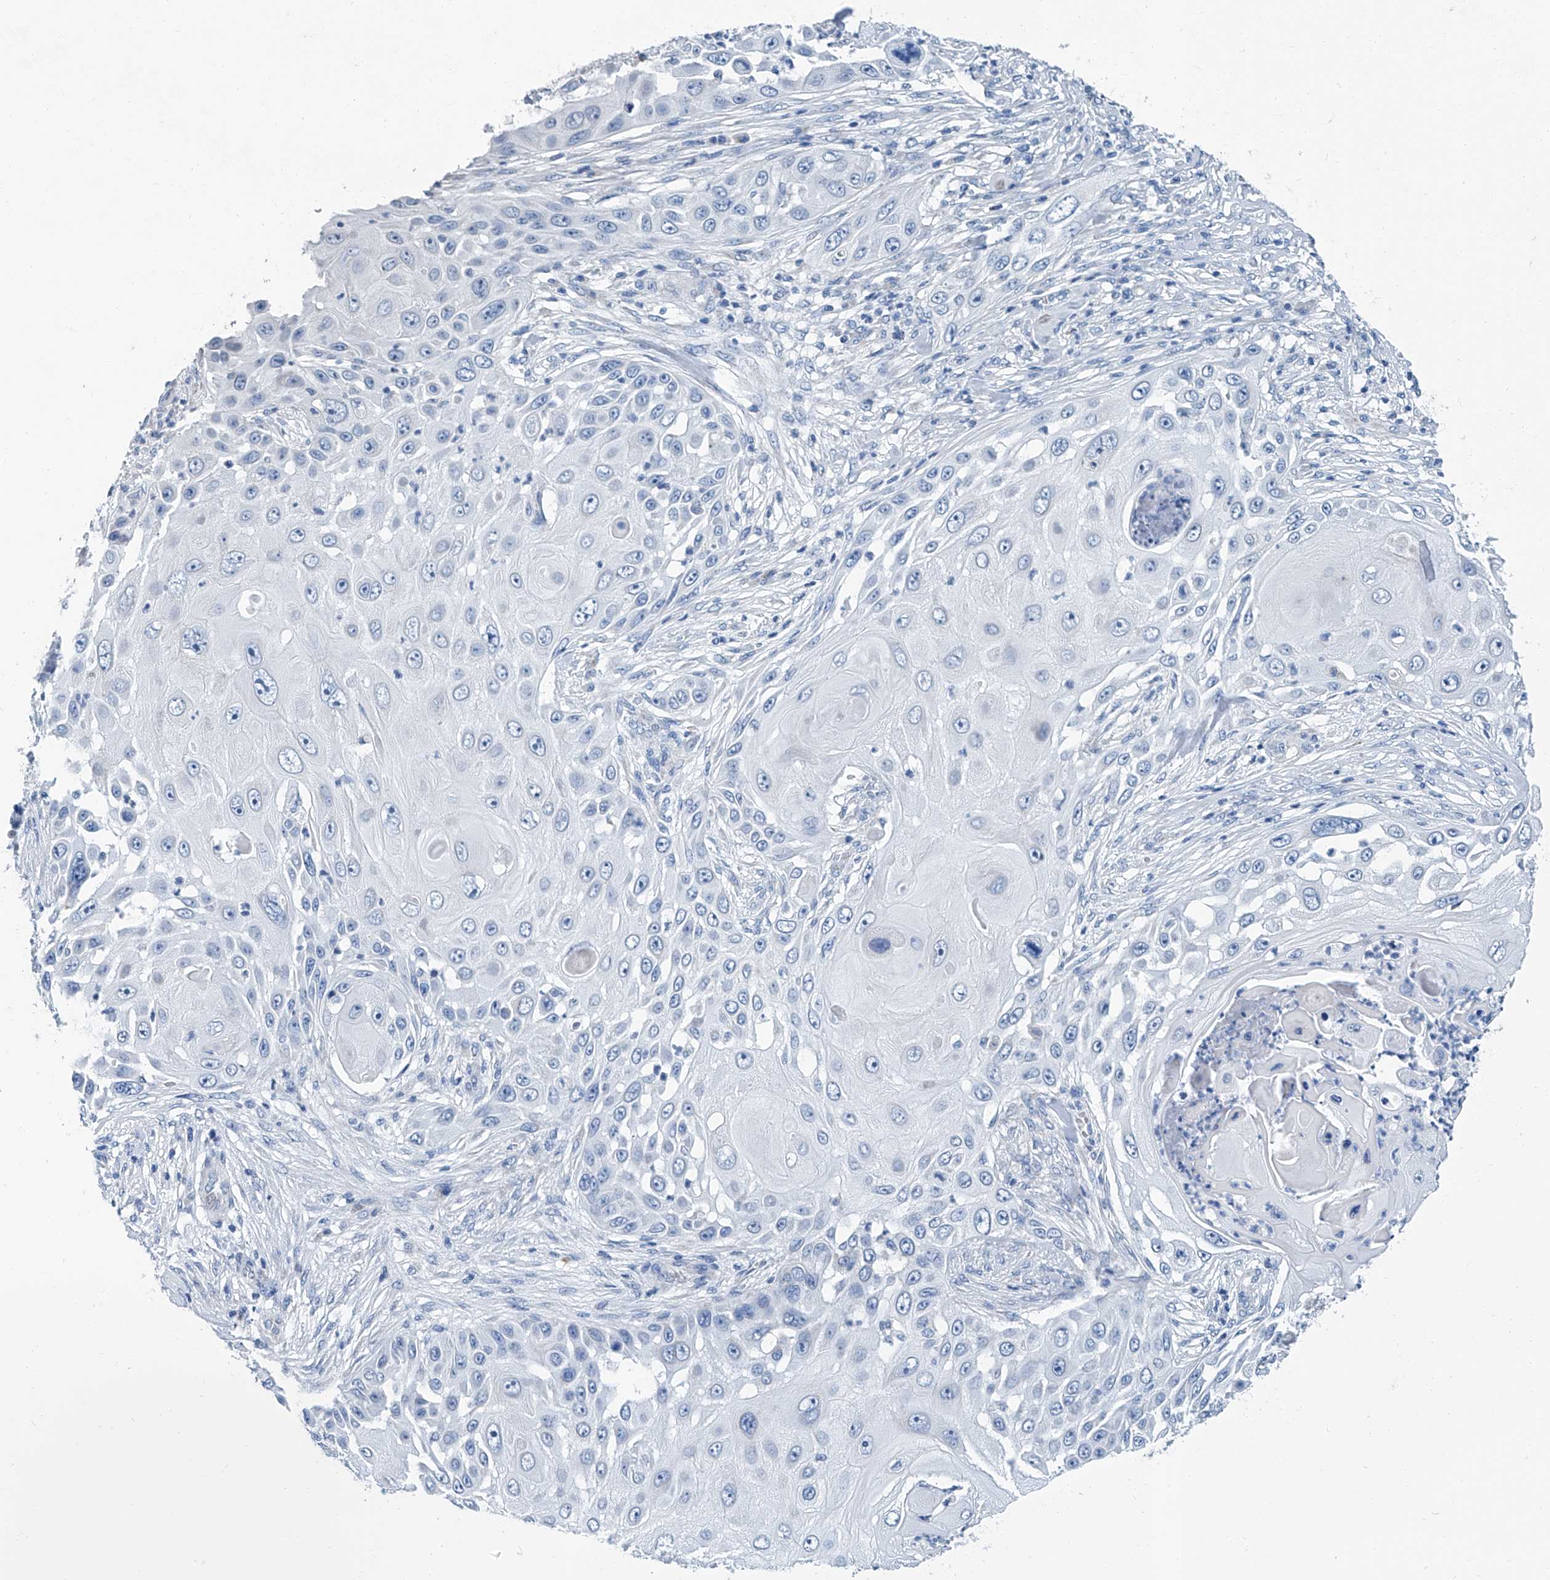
{"staining": {"intensity": "negative", "quantity": "none", "location": "none"}, "tissue": "skin cancer", "cell_type": "Tumor cells", "image_type": "cancer", "snomed": [{"axis": "morphology", "description": "Squamous cell carcinoma, NOS"}, {"axis": "topography", "description": "Skin"}], "caption": "Skin squamous cell carcinoma was stained to show a protein in brown. There is no significant positivity in tumor cells.", "gene": "MT-ND1", "patient": {"sex": "female", "age": 44}}